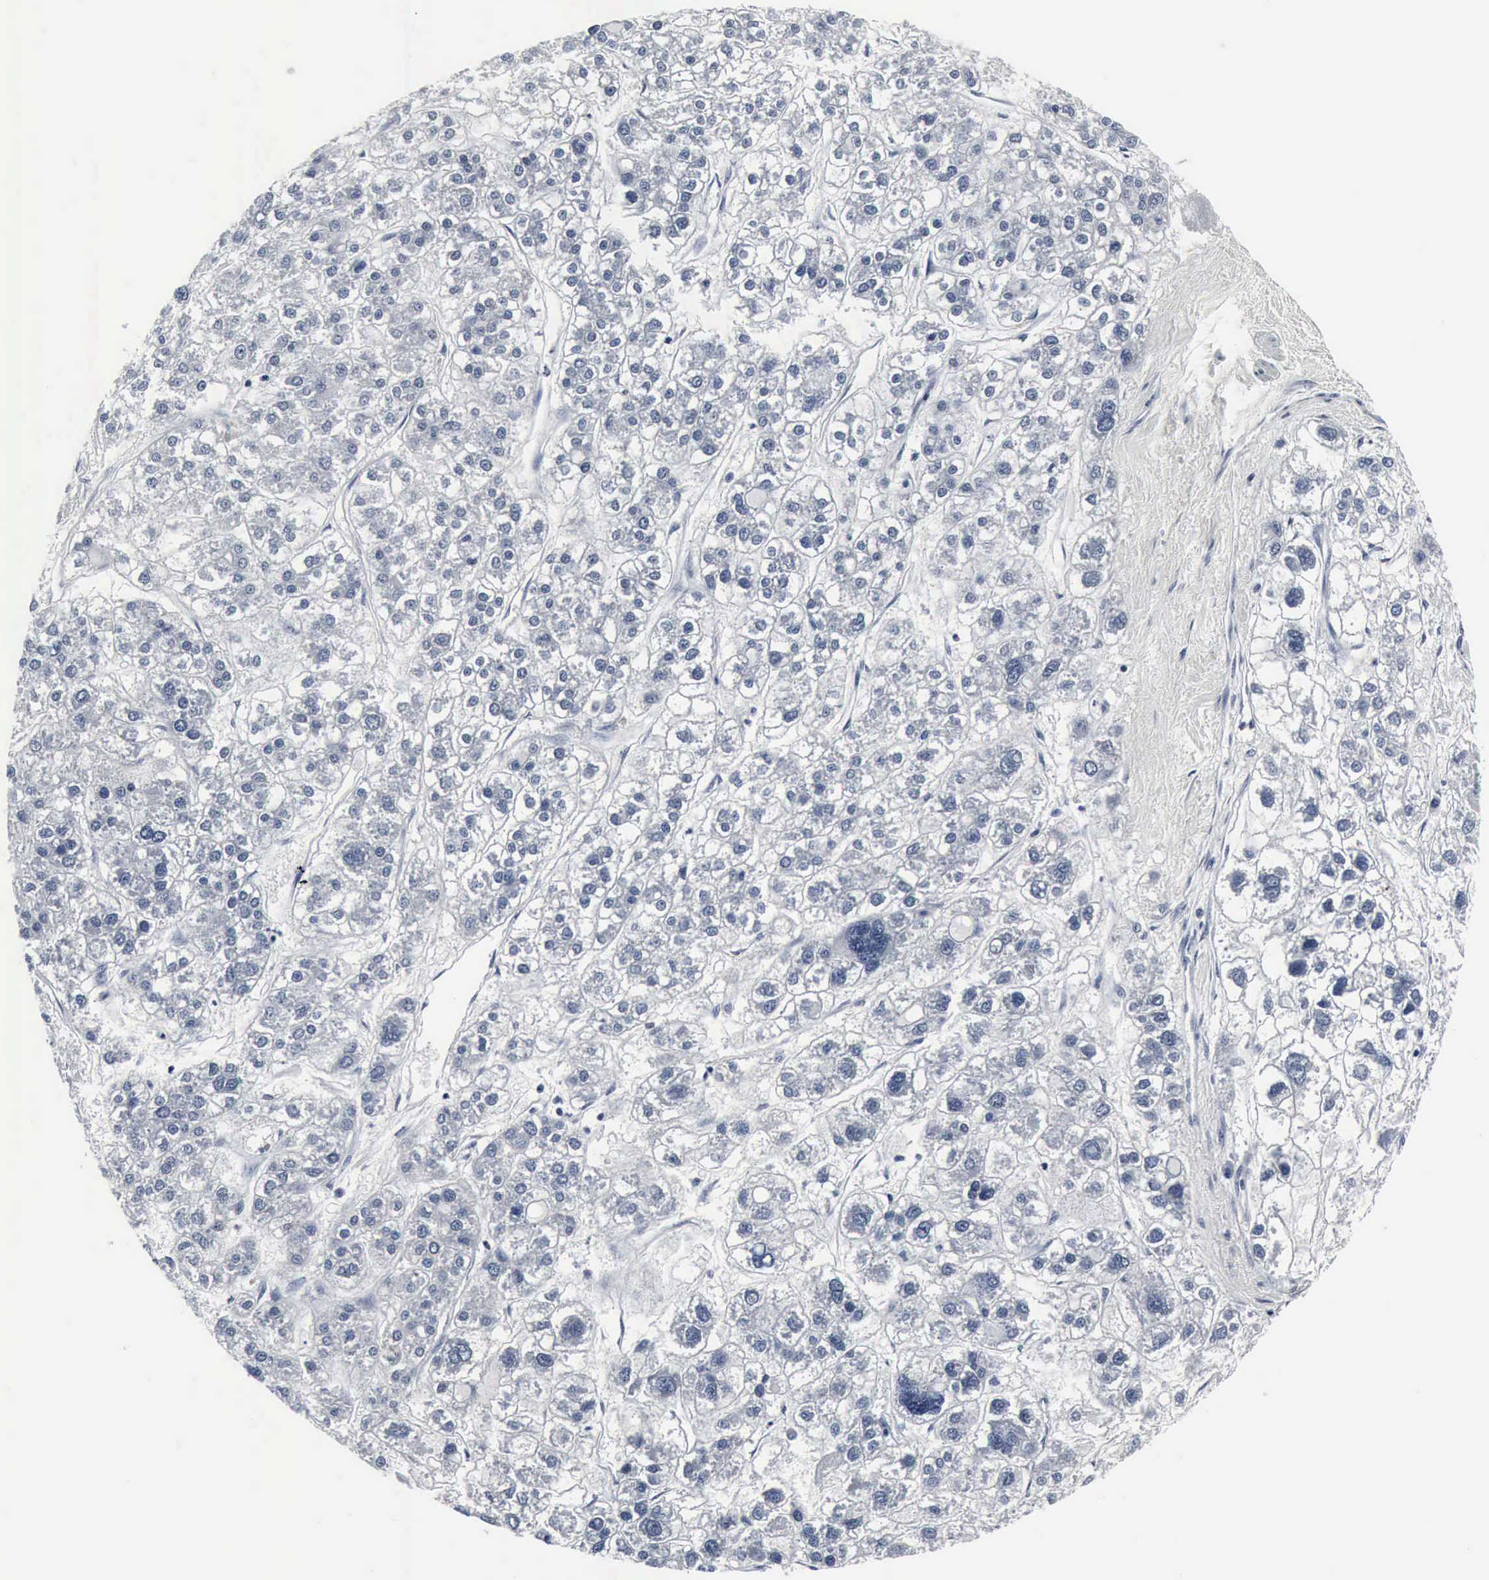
{"staining": {"intensity": "negative", "quantity": "none", "location": "none"}, "tissue": "liver cancer", "cell_type": "Tumor cells", "image_type": "cancer", "snomed": [{"axis": "morphology", "description": "Carcinoma, Hepatocellular, NOS"}, {"axis": "topography", "description": "Liver"}], "caption": "Tumor cells show no significant protein positivity in liver cancer (hepatocellular carcinoma).", "gene": "SNAP25", "patient": {"sex": "female", "age": 85}}